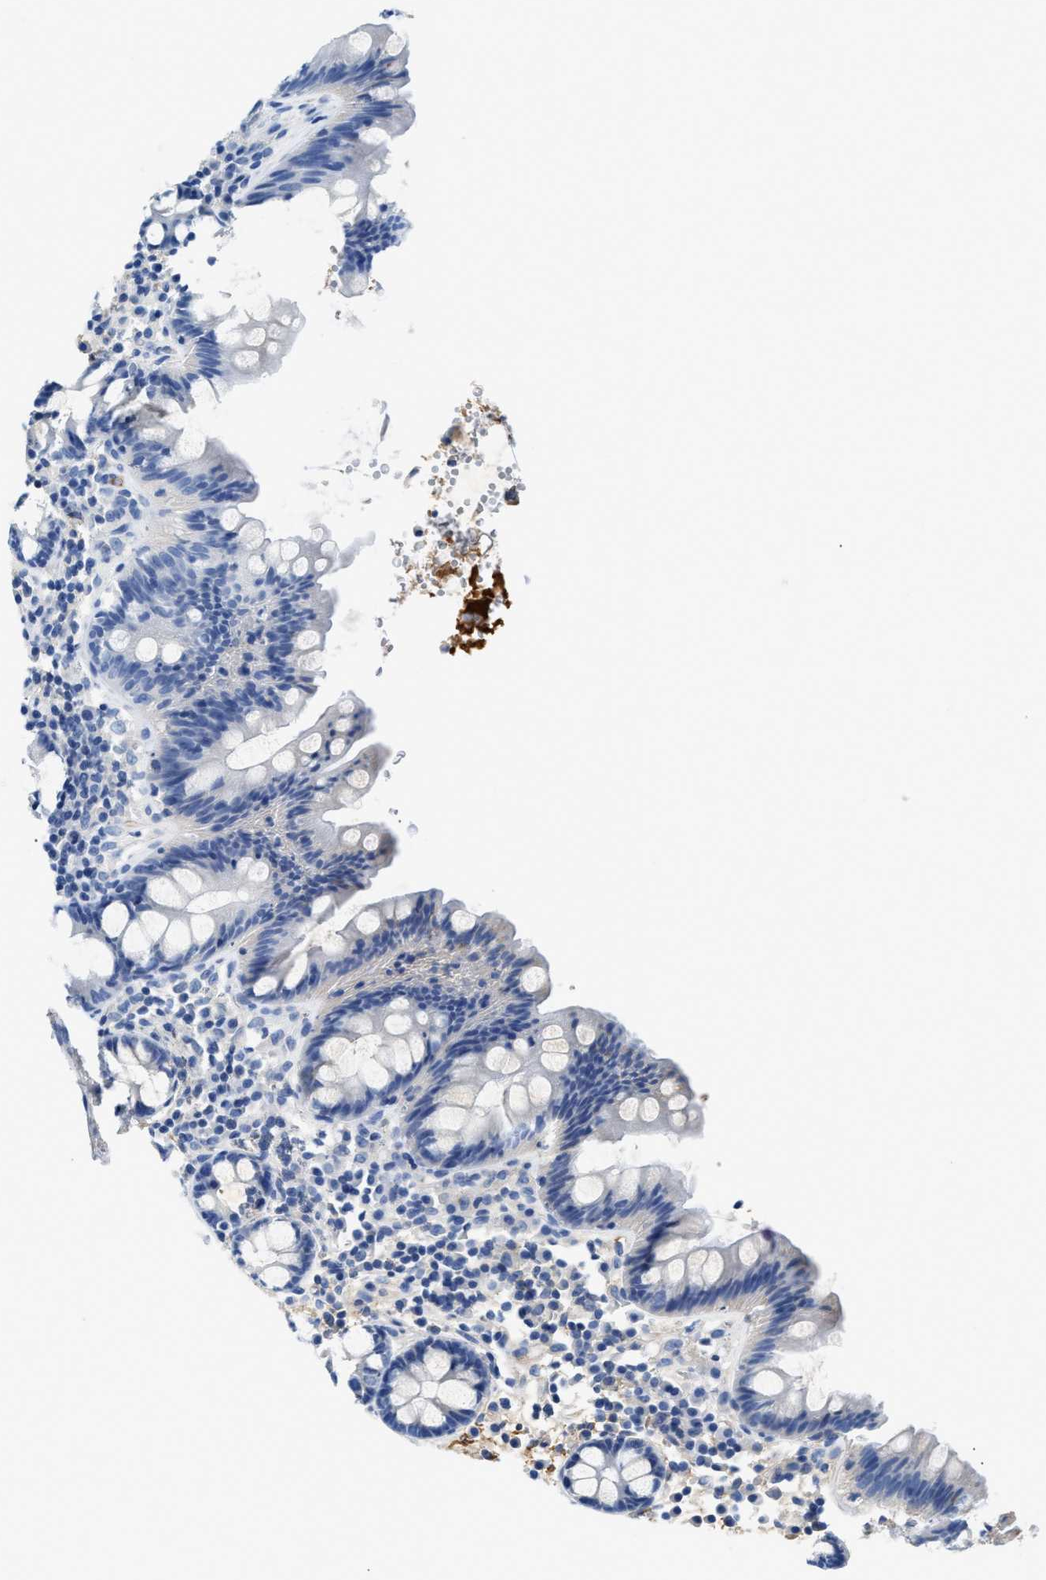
{"staining": {"intensity": "moderate", "quantity": ">75%", "location": "cytoplasmic/membranous"}, "tissue": "colon", "cell_type": "Endothelial cells", "image_type": "normal", "snomed": [{"axis": "morphology", "description": "Normal tissue, NOS"}, {"axis": "topography", "description": "Colon"}], "caption": "The micrograph demonstrates immunohistochemical staining of unremarkable colon. There is moderate cytoplasmic/membranous staining is identified in approximately >75% of endothelial cells.", "gene": "GC", "patient": {"sex": "female", "age": 80}}